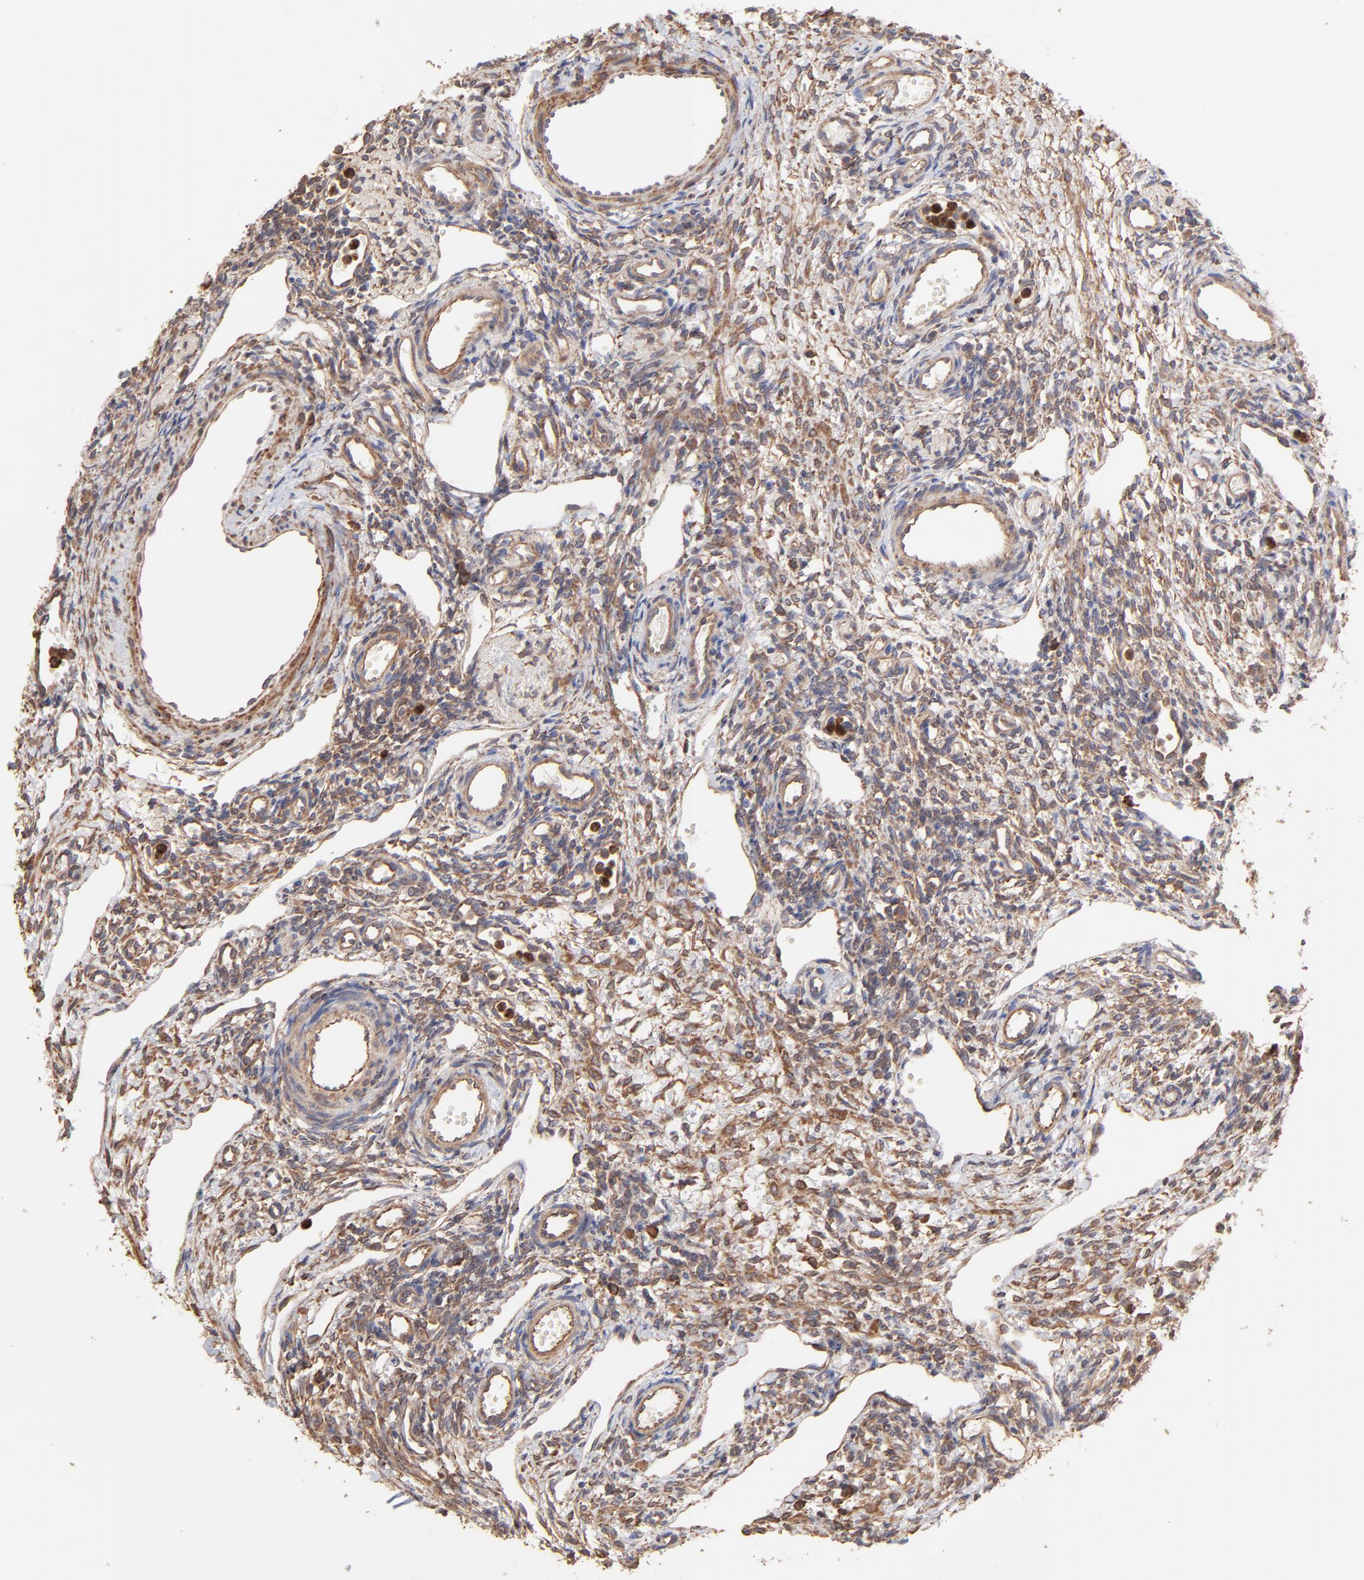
{"staining": {"intensity": "moderate", "quantity": "25%-75%", "location": "cytoplasmic/membranous"}, "tissue": "ovary", "cell_type": "Follicle cells", "image_type": "normal", "snomed": [{"axis": "morphology", "description": "Normal tissue, NOS"}, {"axis": "topography", "description": "Ovary"}], "caption": "Protein staining demonstrates moderate cytoplasmic/membranous staining in approximately 25%-75% of follicle cells in normal ovary.", "gene": "PFKM", "patient": {"sex": "female", "age": 33}}